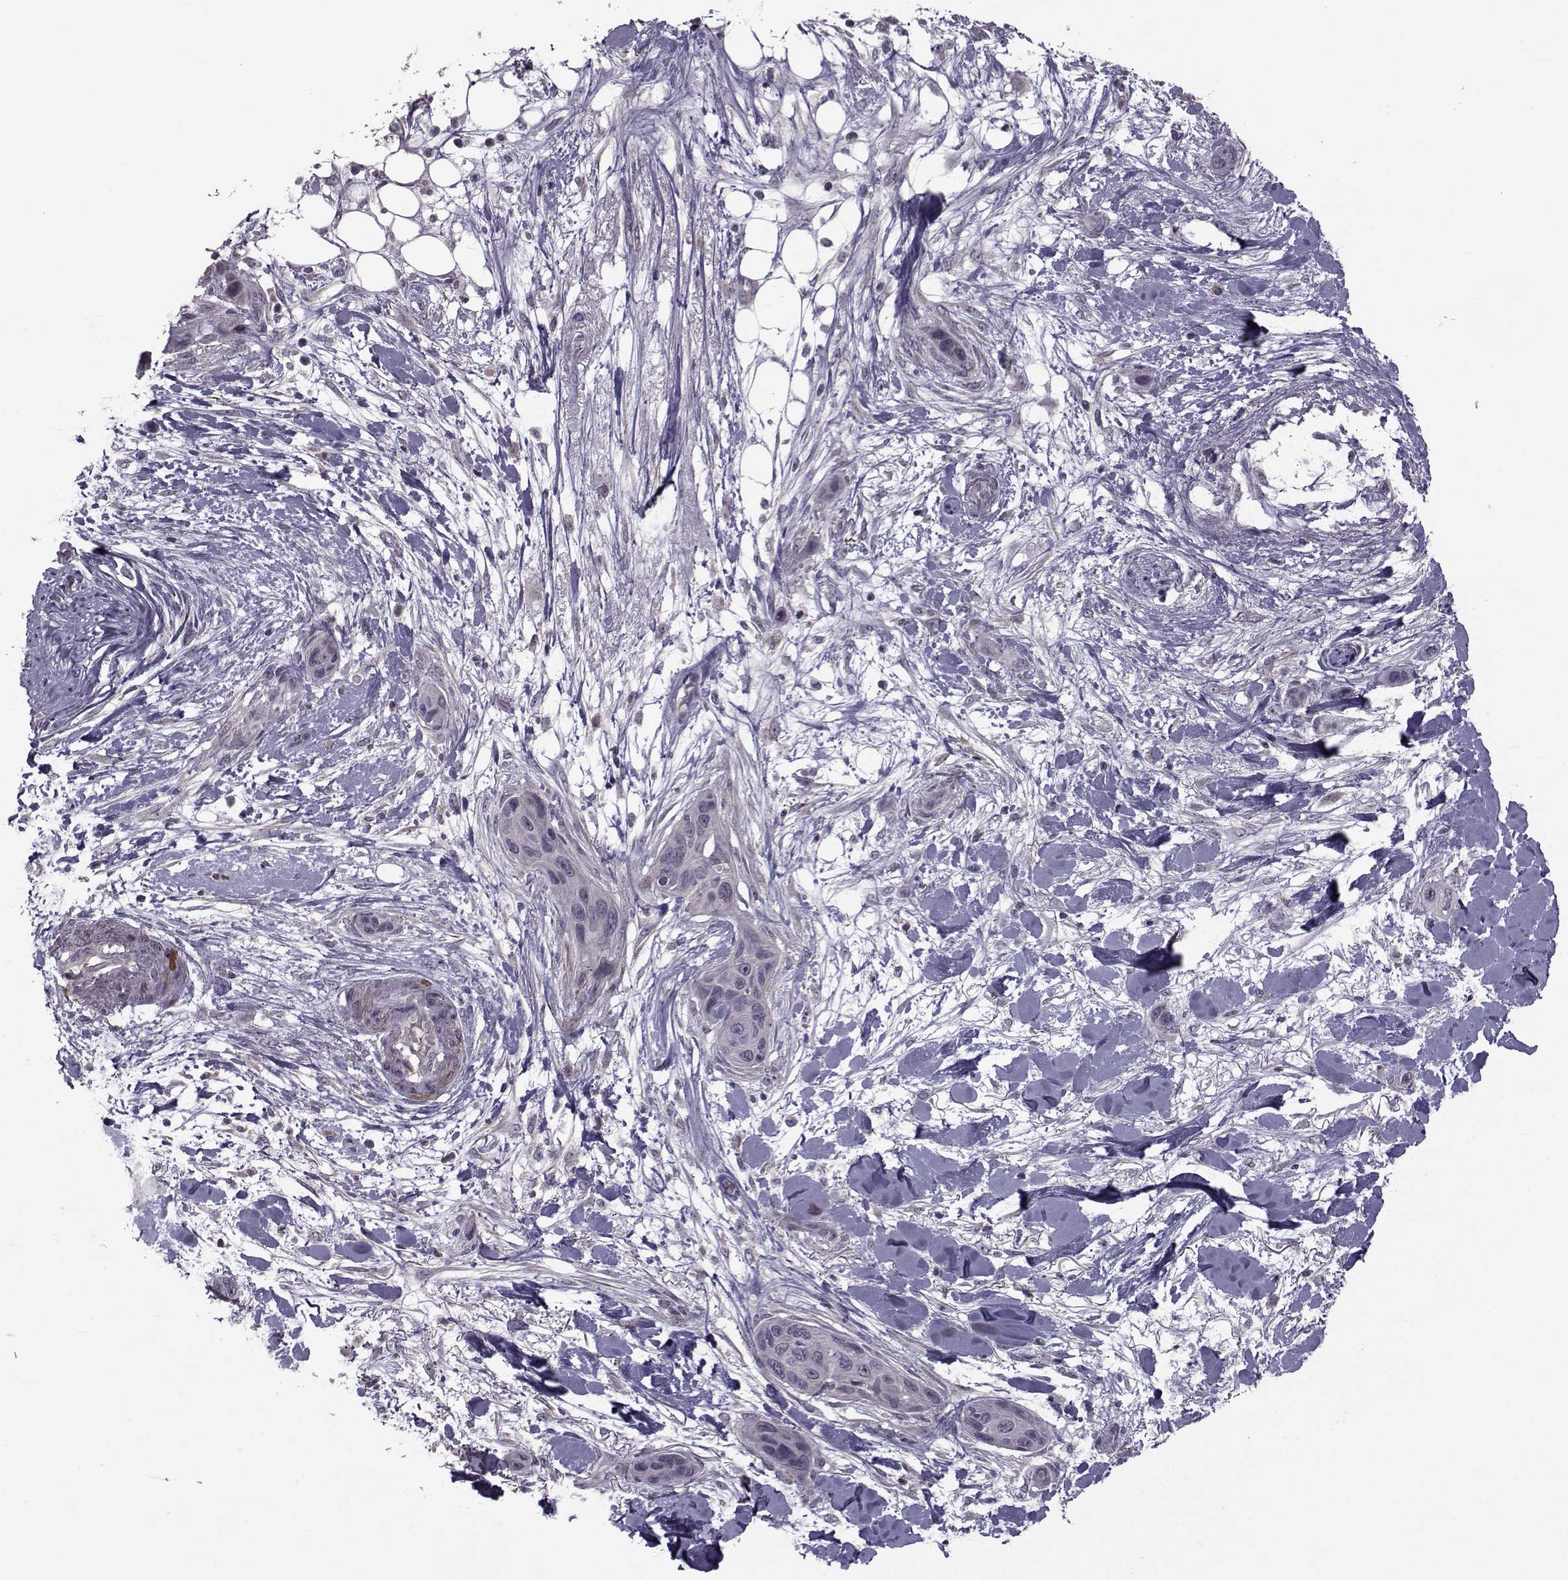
{"staining": {"intensity": "negative", "quantity": "none", "location": "none"}, "tissue": "skin cancer", "cell_type": "Tumor cells", "image_type": "cancer", "snomed": [{"axis": "morphology", "description": "Squamous cell carcinoma, NOS"}, {"axis": "topography", "description": "Skin"}], "caption": "This is an IHC micrograph of human skin cancer (squamous cell carcinoma). There is no expression in tumor cells.", "gene": "FDXR", "patient": {"sex": "male", "age": 79}}